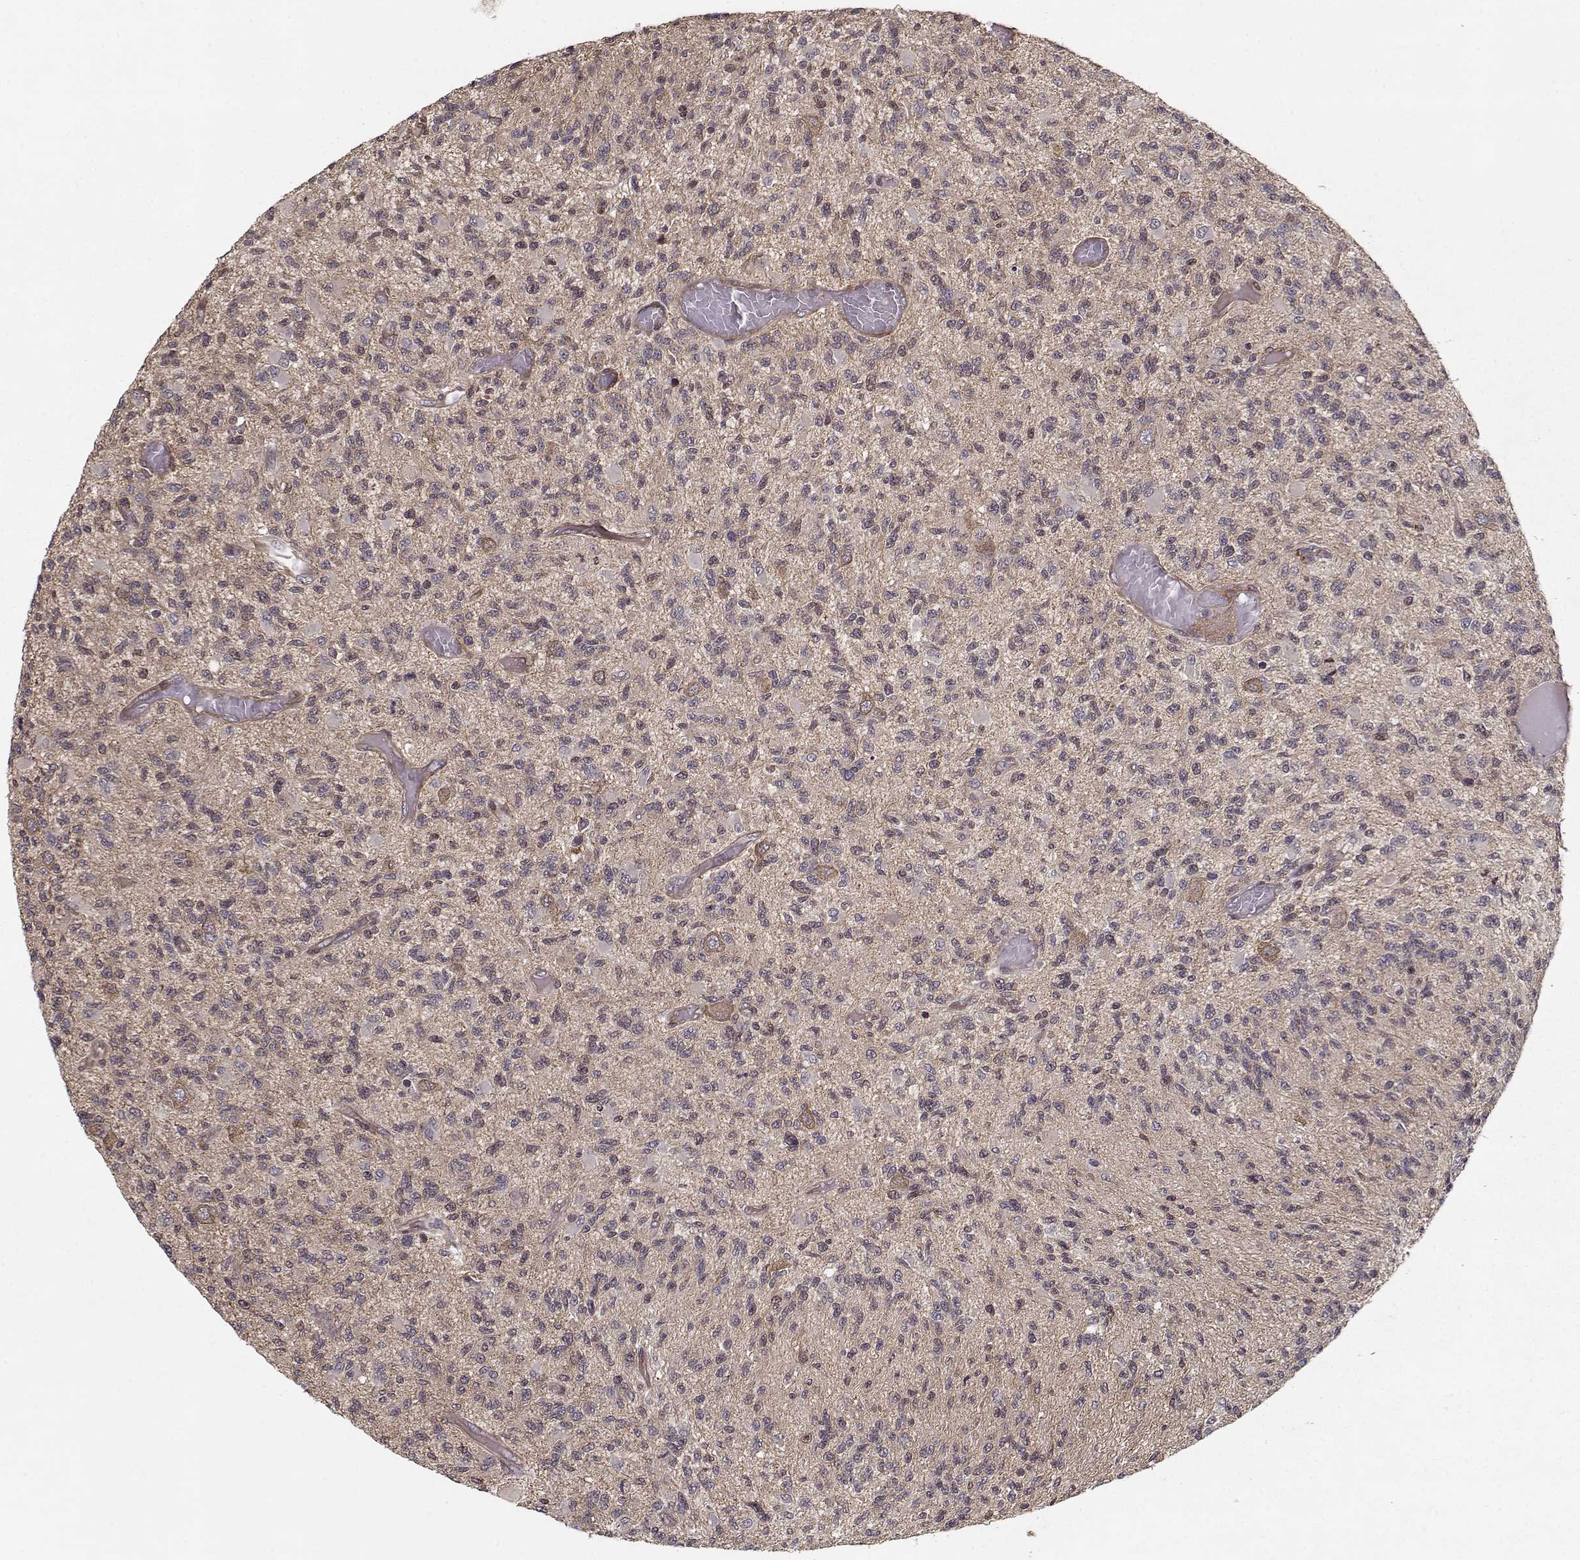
{"staining": {"intensity": "moderate", "quantity": "<25%", "location": "cytoplasmic/membranous"}, "tissue": "glioma", "cell_type": "Tumor cells", "image_type": "cancer", "snomed": [{"axis": "morphology", "description": "Glioma, malignant, High grade"}, {"axis": "topography", "description": "Brain"}], "caption": "IHC image of human glioma stained for a protein (brown), which reveals low levels of moderate cytoplasmic/membranous expression in about <25% of tumor cells.", "gene": "PPP1R12A", "patient": {"sex": "female", "age": 63}}